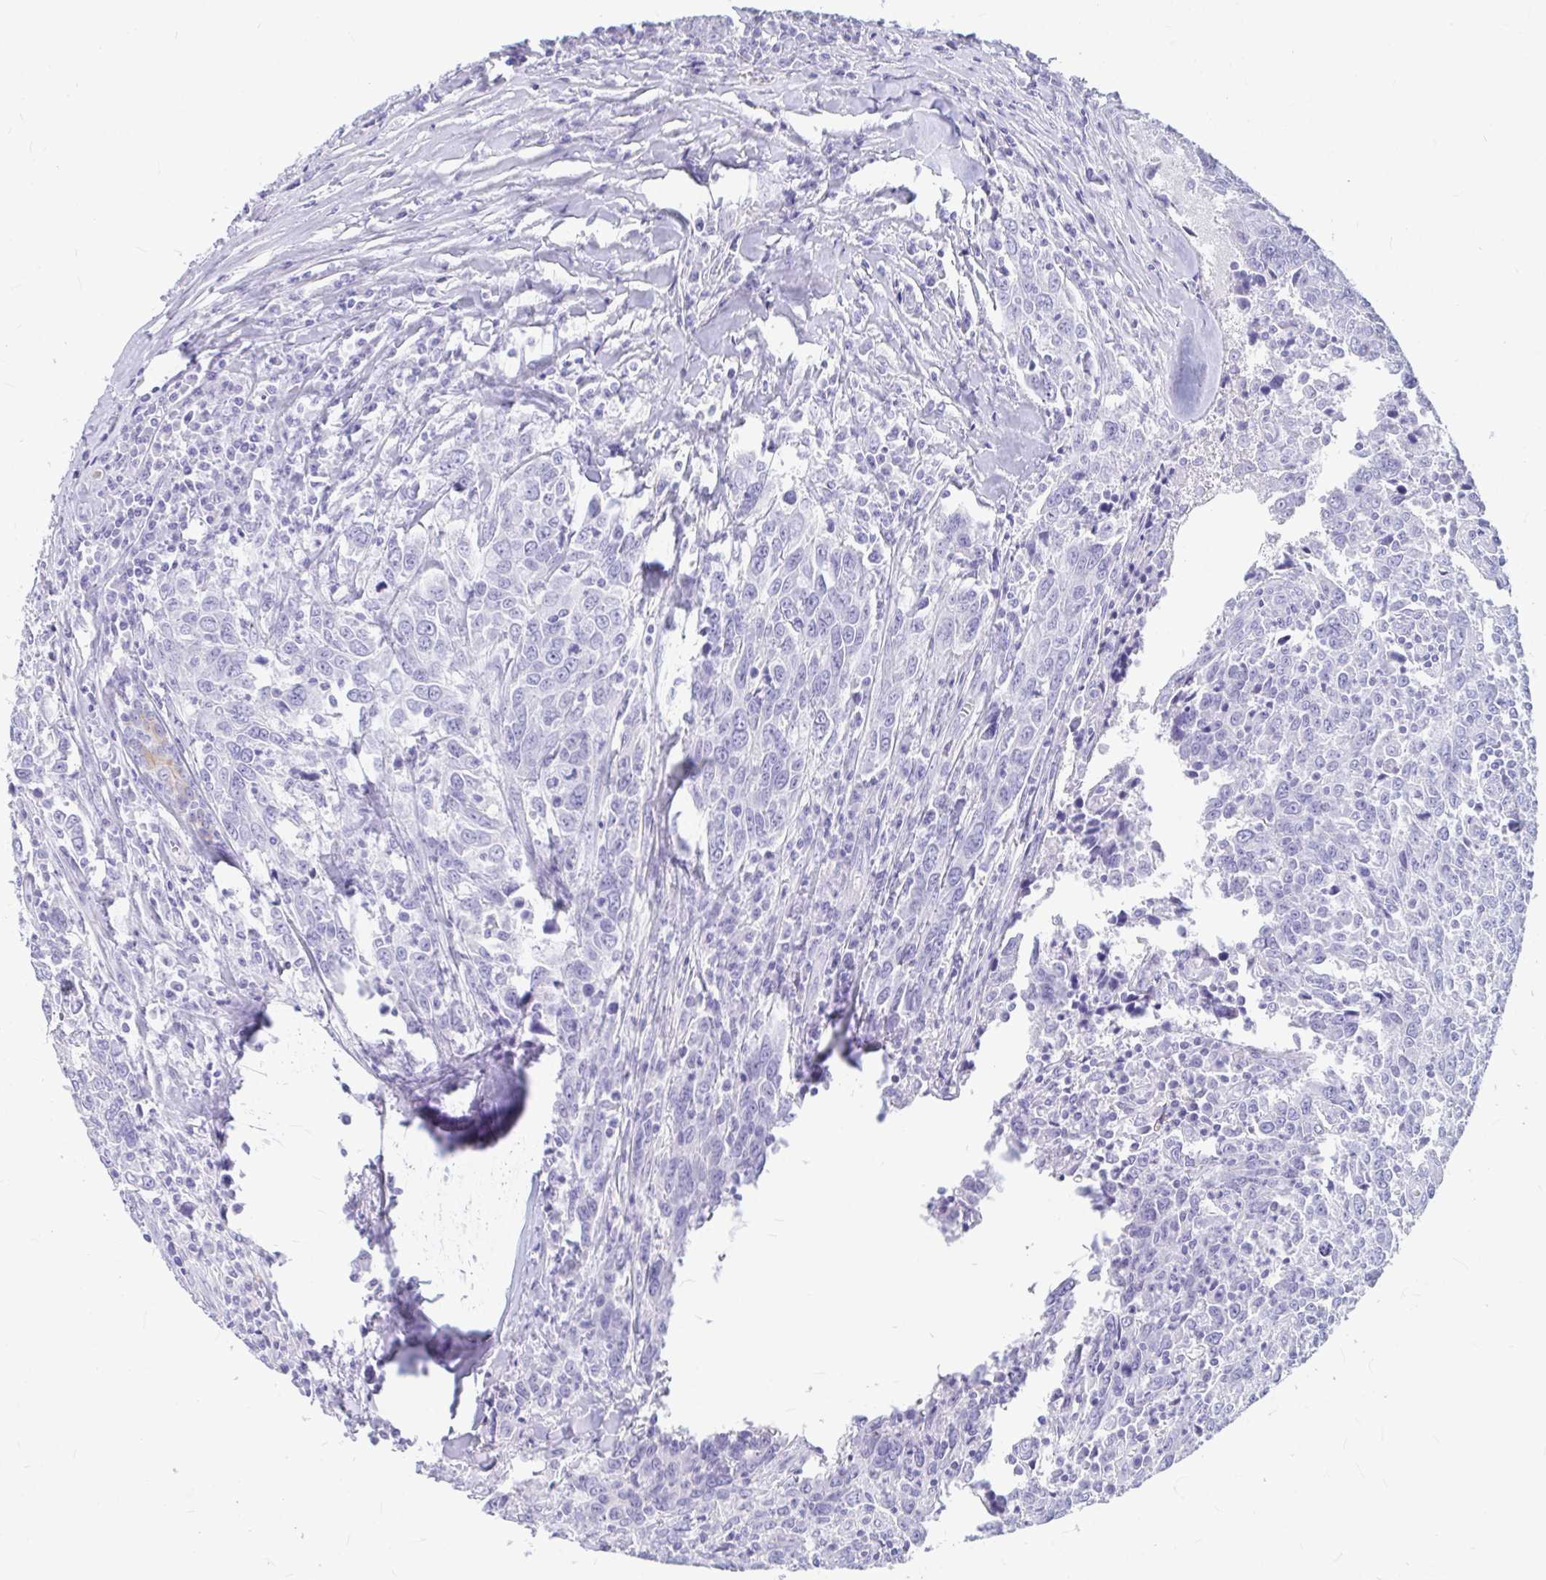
{"staining": {"intensity": "negative", "quantity": "none", "location": "none"}, "tissue": "breast cancer", "cell_type": "Tumor cells", "image_type": "cancer", "snomed": [{"axis": "morphology", "description": "Duct carcinoma"}, {"axis": "topography", "description": "Breast"}], "caption": "Immunohistochemistry (IHC) of human breast invasive ductal carcinoma exhibits no positivity in tumor cells.", "gene": "OR5J2", "patient": {"sex": "female", "age": 50}}